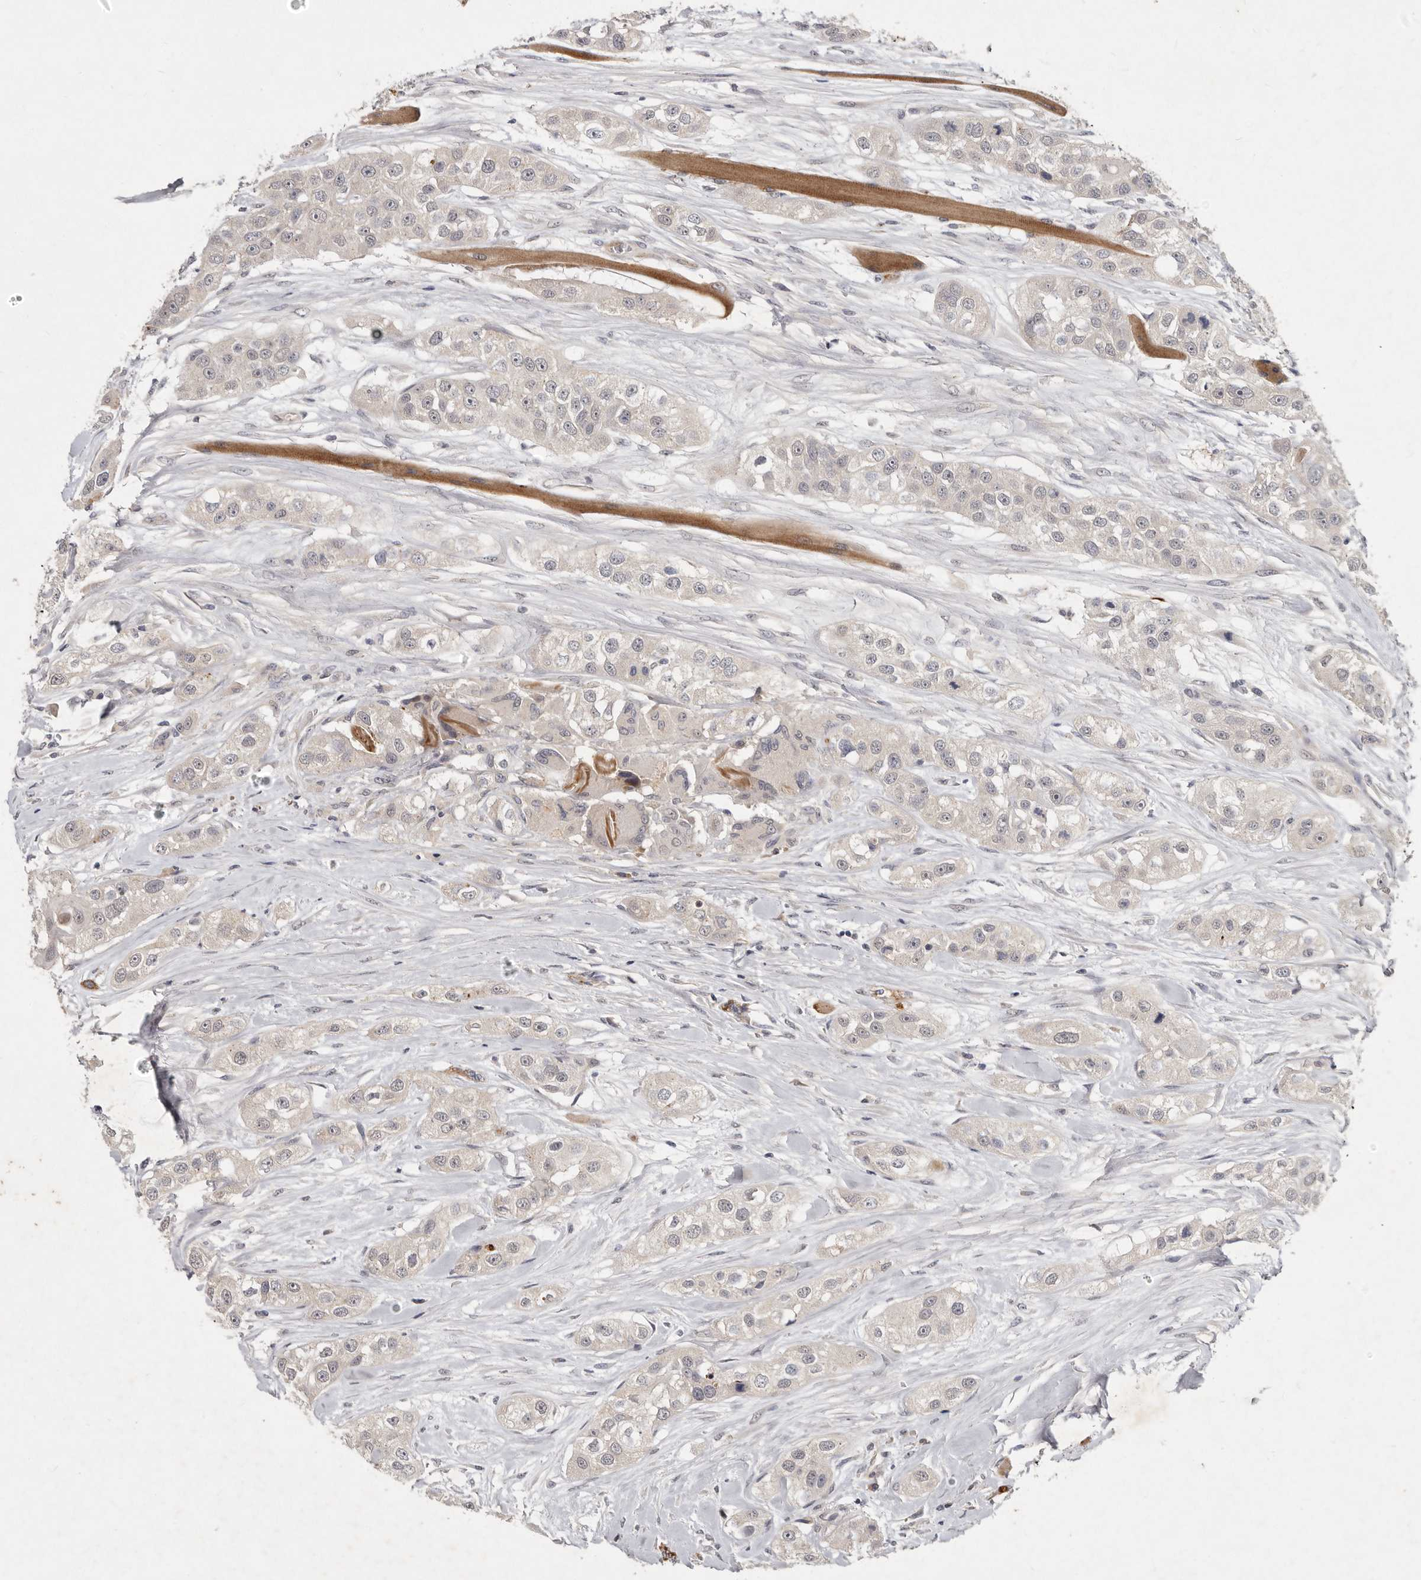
{"staining": {"intensity": "weak", "quantity": "<25%", "location": "cytoplasmic/membranous"}, "tissue": "head and neck cancer", "cell_type": "Tumor cells", "image_type": "cancer", "snomed": [{"axis": "morphology", "description": "Normal tissue, NOS"}, {"axis": "morphology", "description": "Squamous cell carcinoma, NOS"}, {"axis": "topography", "description": "Skeletal muscle"}, {"axis": "topography", "description": "Head-Neck"}], "caption": "Immunohistochemistry (IHC) micrograph of human squamous cell carcinoma (head and neck) stained for a protein (brown), which shows no expression in tumor cells.", "gene": "SLC22A1", "patient": {"sex": "male", "age": 51}}